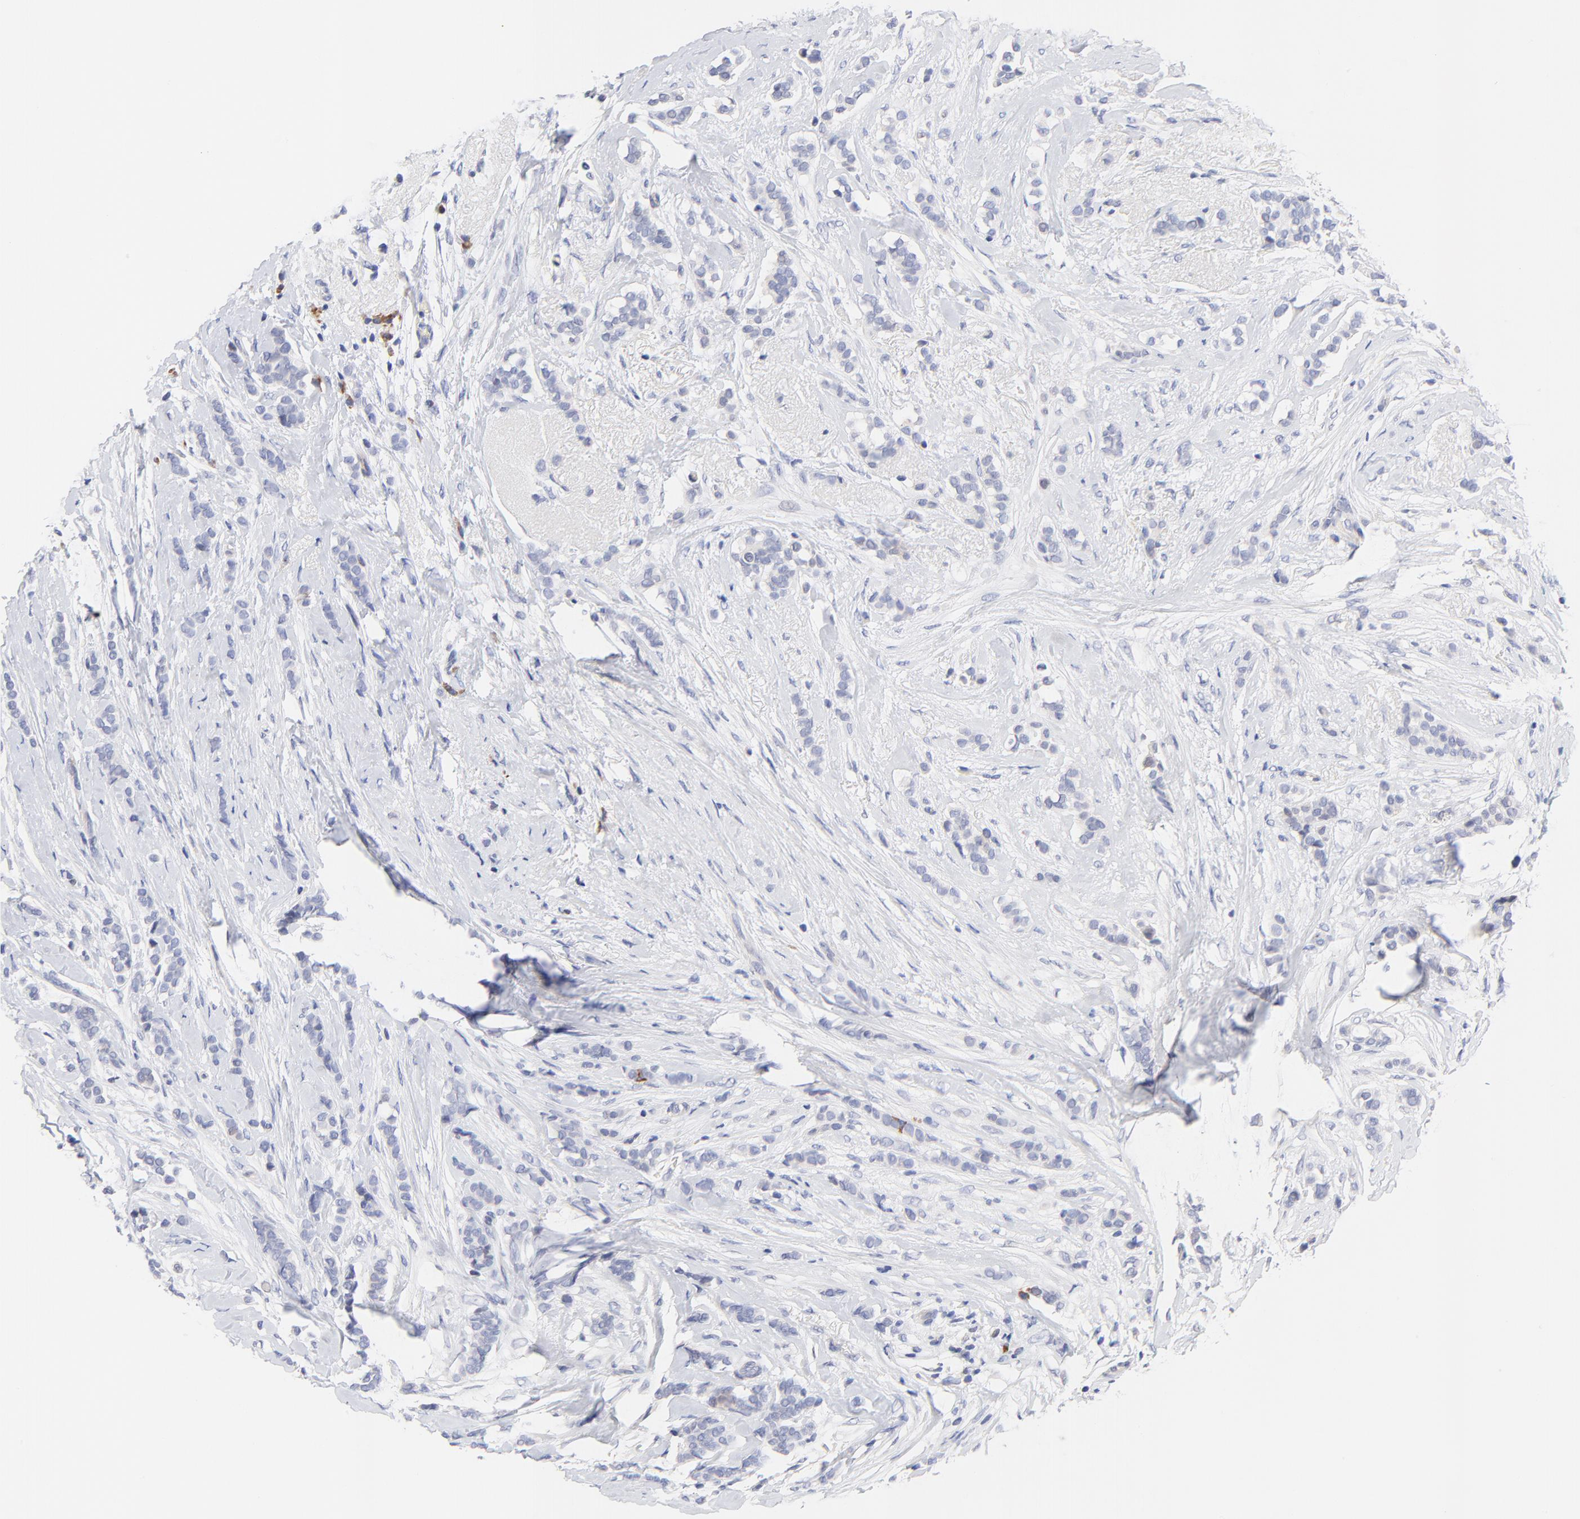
{"staining": {"intensity": "negative", "quantity": "none", "location": "none"}, "tissue": "breast cancer", "cell_type": "Tumor cells", "image_type": "cancer", "snomed": [{"axis": "morphology", "description": "Lobular carcinoma"}, {"axis": "topography", "description": "Breast"}], "caption": "DAB (3,3'-diaminobenzidine) immunohistochemical staining of breast cancer (lobular carcinoma) displays no significant staining in tumor cells.", "gene": "AFF2", "patient": {"sex": "female", "age": 56}}